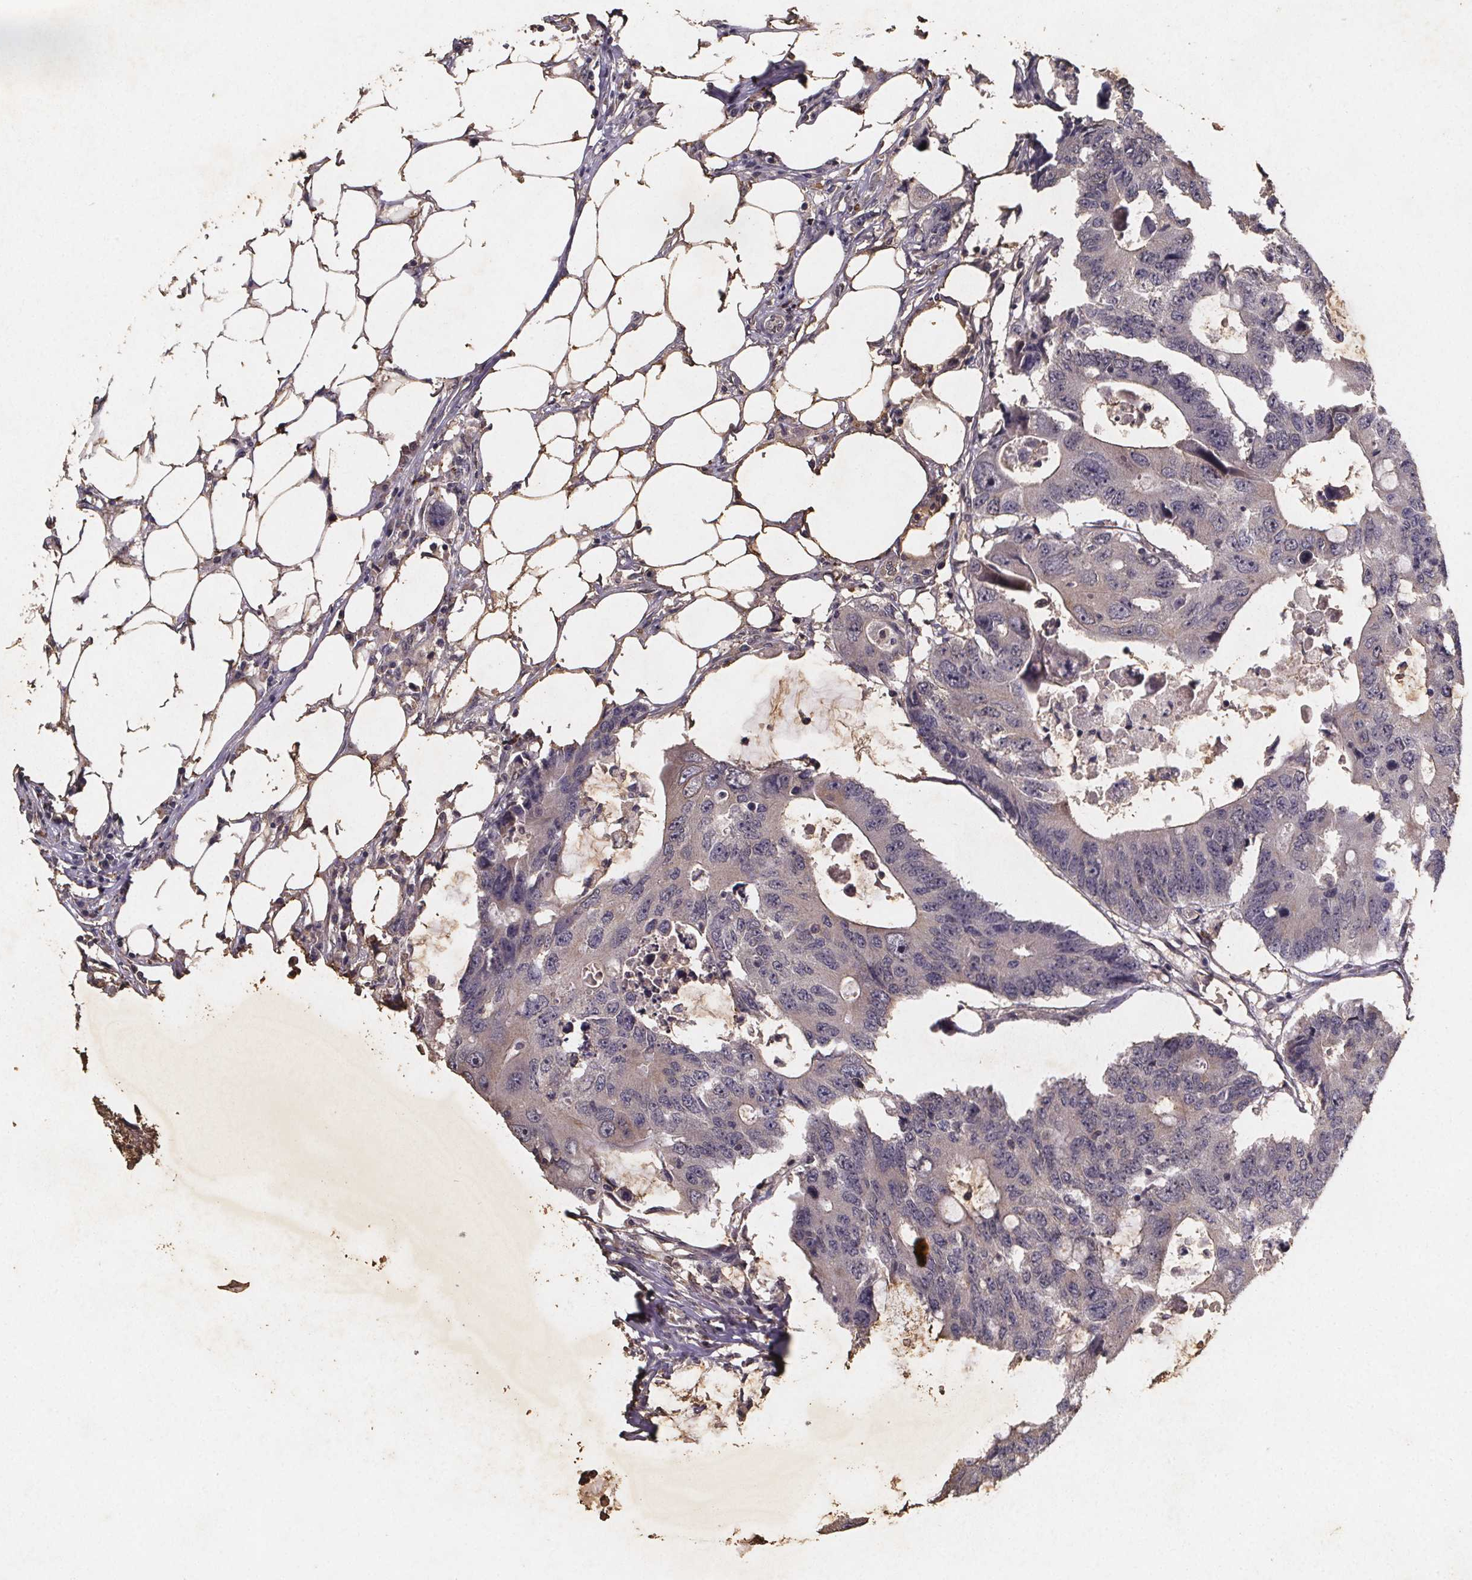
{"staining": {"intensity": "weak", "quantity": "<25%", "location": "cytoplasmic/membranous"}, "tissue": "colorectal cancer", "cell_type": "Tumor cells", "image_type": "cancer", "snomed": [{"axis": "morphology", "description": "Adenocarcinoma, NOS"}, {"axis": "topography", "description": "Colon"}], "caption": "Immunohistochemistry (IHC) photomicrograph of adenocarcinoma (colorectal) stained for a protein (brown), which exhibits no positivity in tumor cells.", "gene": "PIERCE2", "patient": {"sex": "male", "age": 71}}